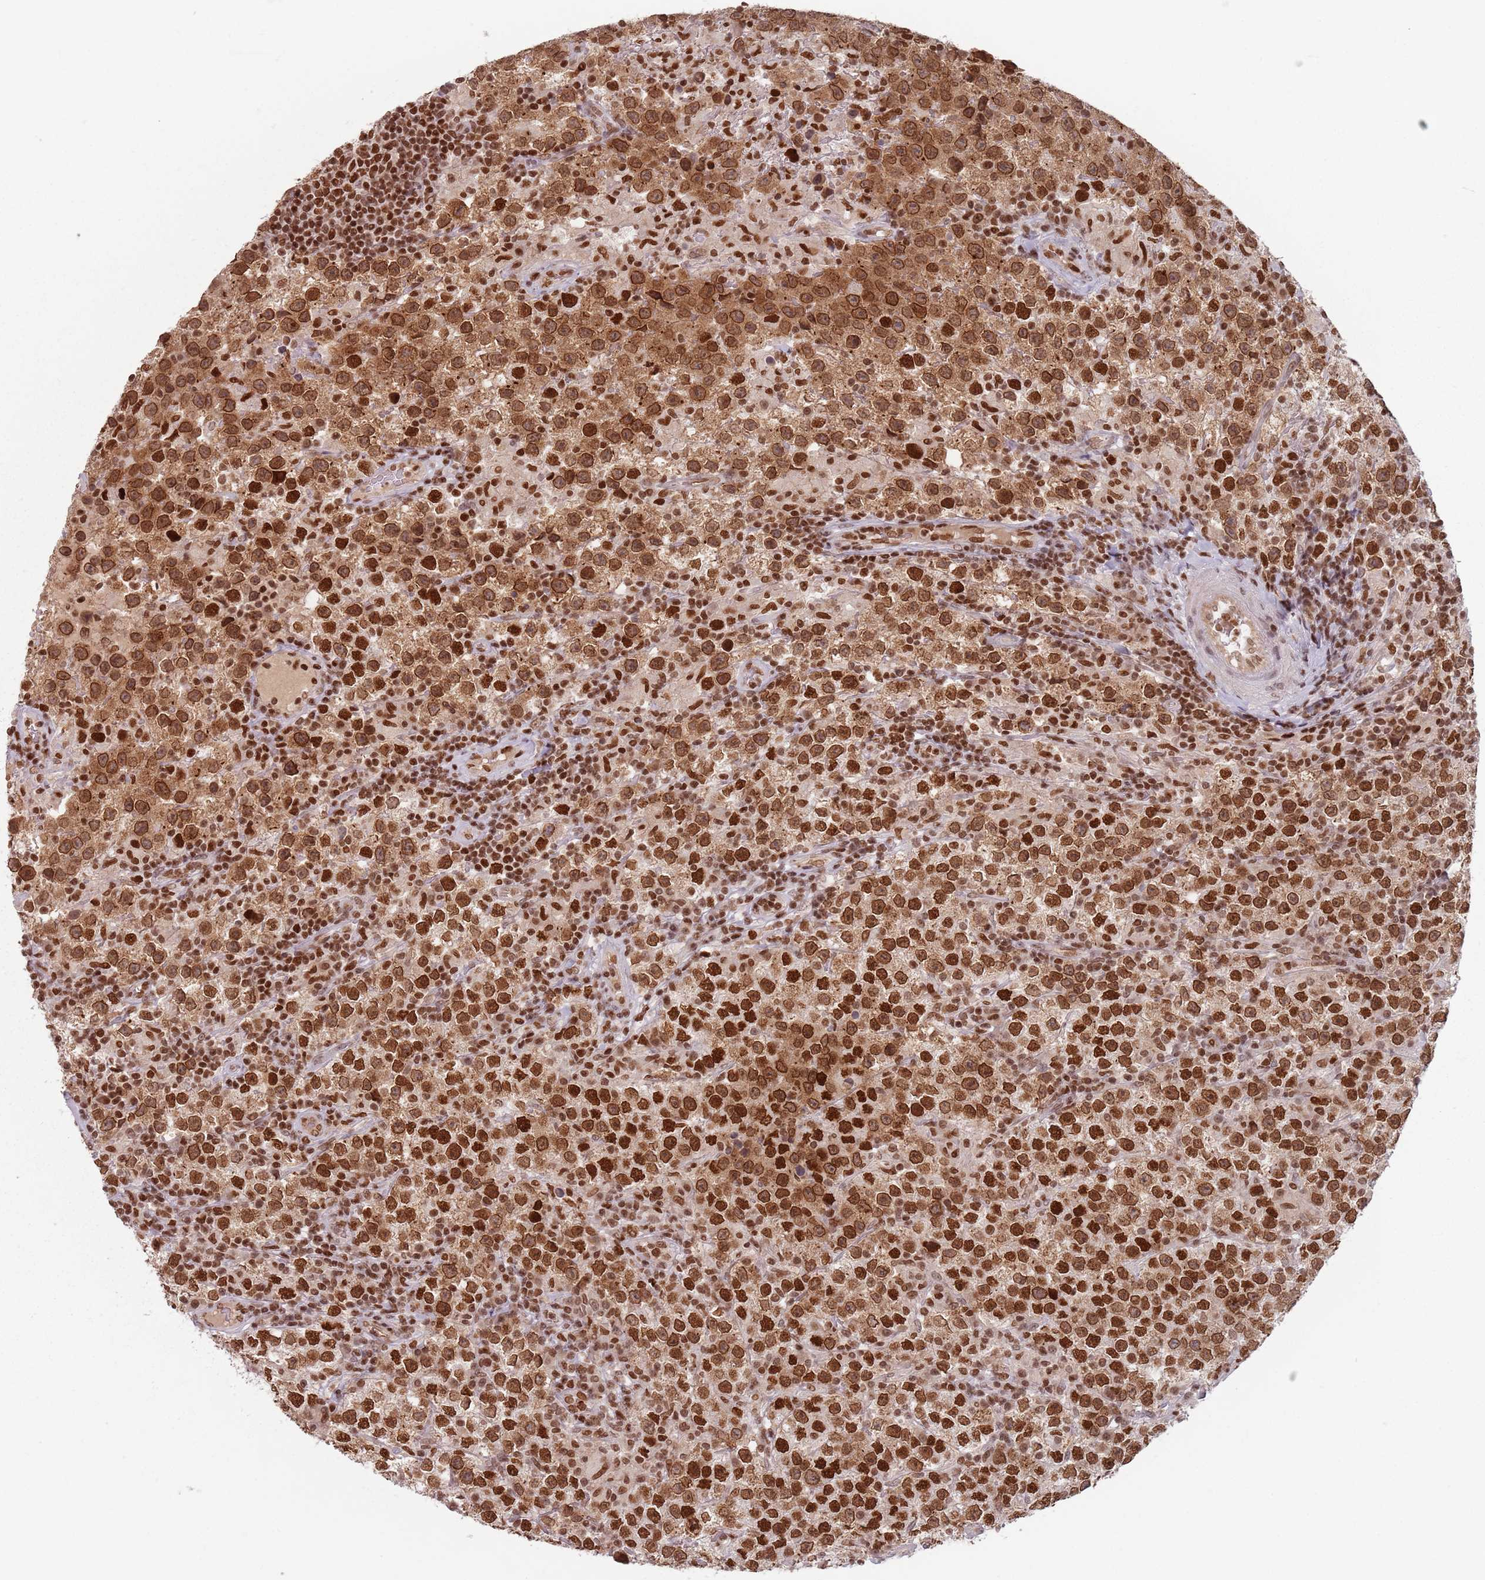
{"staining": {"intensity": "strong", "quantity": ">75%", "location": "cytoplasmic/membranous,nuclear"}, "tissue": "testis cancer", "cell_type": "Tumor cells", "image_type": "cancer", "snomed": [{"axis": "morphology", "description": "Seminoma, NOS"}, {"axis": "morphology", "description": "Carcinoma, Embryonal, NOS"}, {"axis": "topography", "description": "Testis"}], "caption": "Tumor cells demonstrate strong cytoplasmic/membranous and nuclear positivity in approximately >75% of cells in embryonal carcinoma (testis).", "gene": "NUP50", "patient": {"sex": "male", "age": 41}}